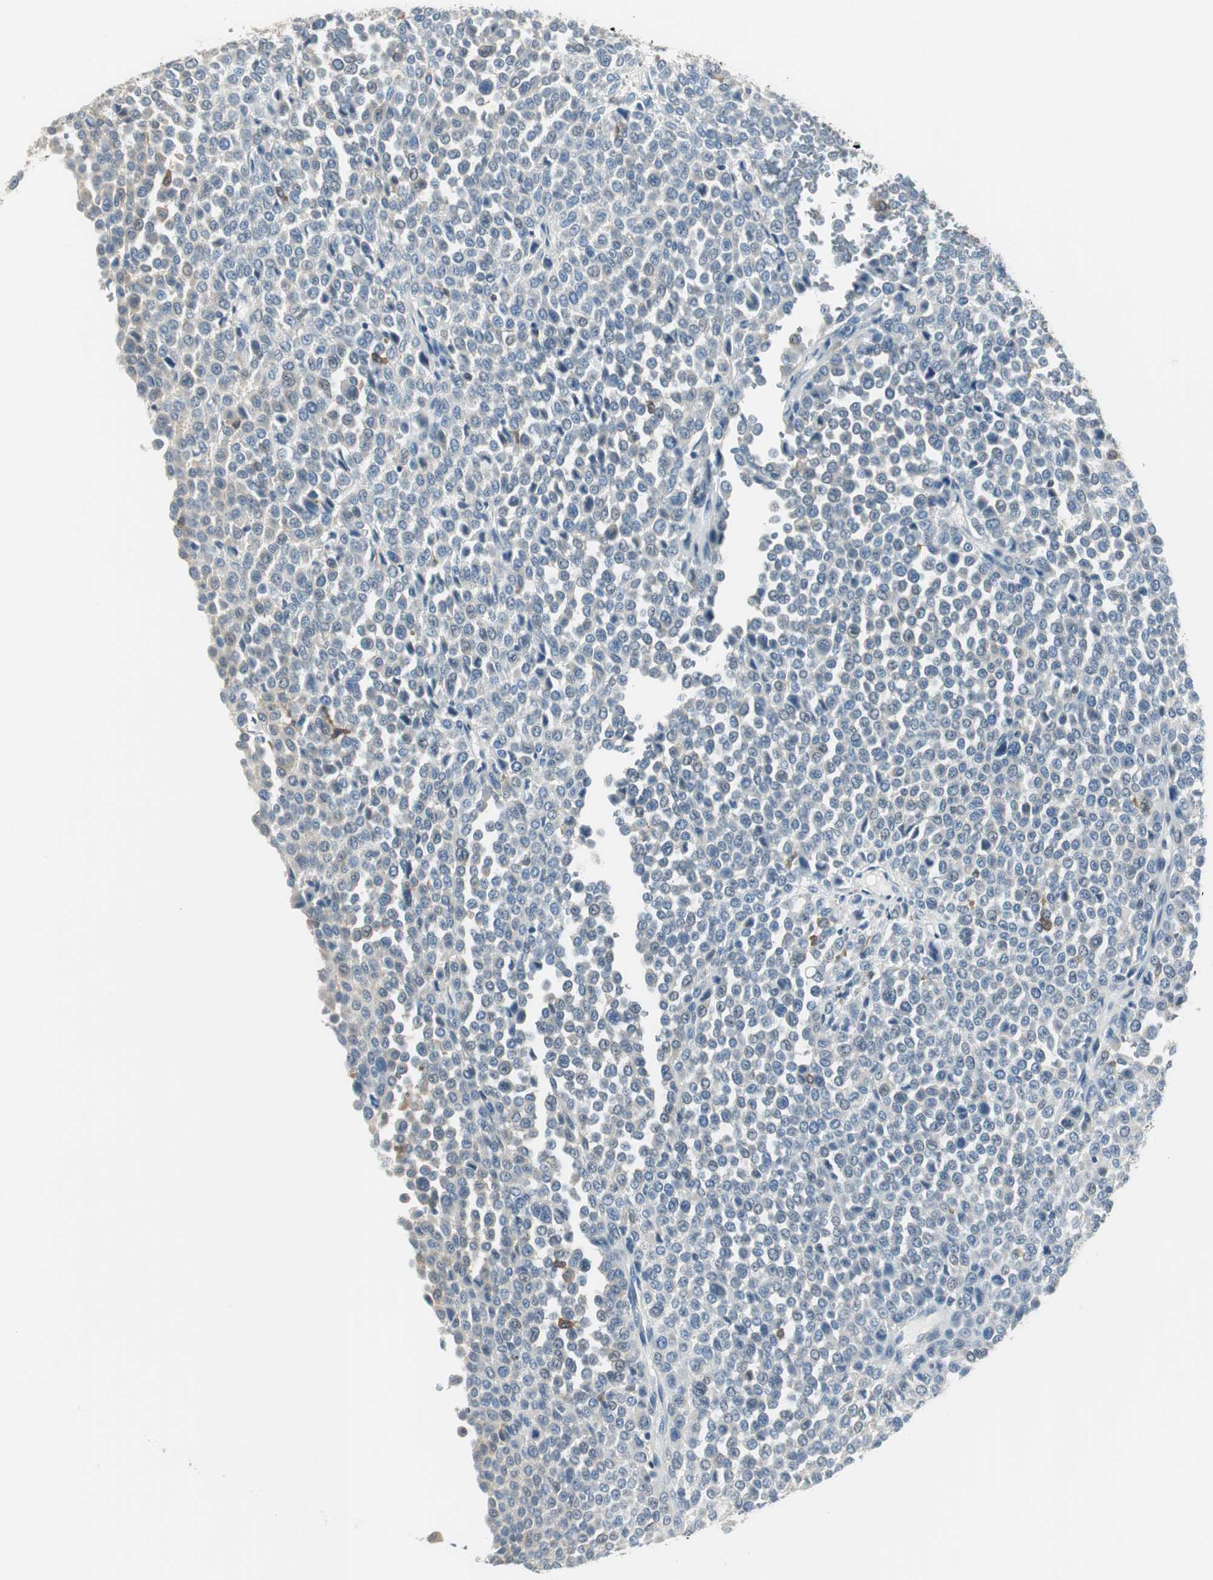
{"staining": {"intensity": "negative", "quantity": "none", "location": "none"}, "tissue": "melanoma", "cell_type": "Tumor cells", "image_type": "cancer", "snomed": [{"axis": "morphology", "description": "Malignant melanoma, Metastatic site"}, {"axis": "topography", "description": "Pancreas"}], "caption": "The histopathology image shows no significant staining in tumor cells of melanoma. Brightfield microscopy of immunohistochemistry (IHC) stained with DAB (3,3'-diaminobenzidine) (brown) and hematoxylin (blue), captured at high magnification.", "gene": "MSTO1", "patient": {"sex": "female", "age": 30}}